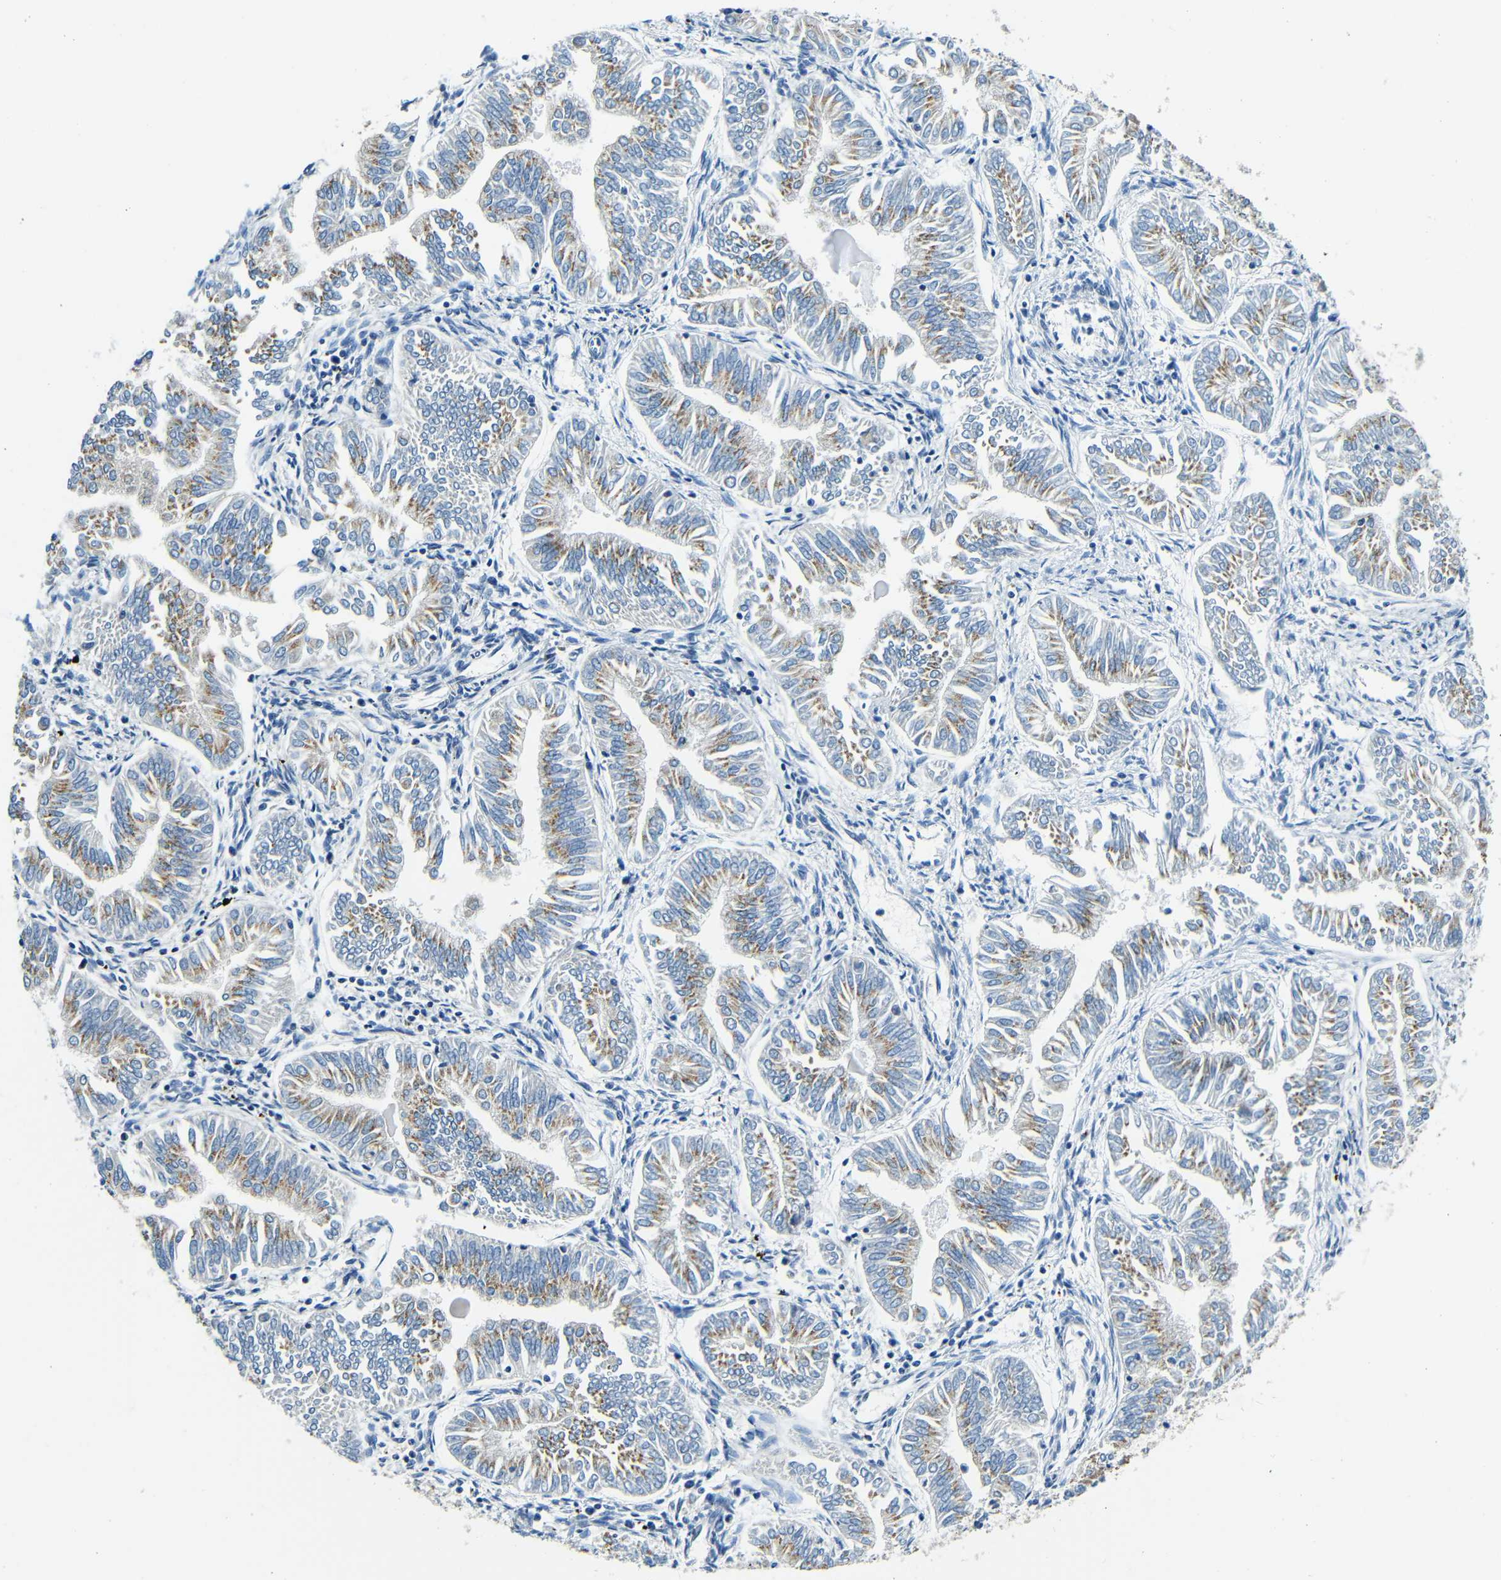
{"staining": {"intensity": "moderate", "quantity": ">75%", "location": "cytoplasmic/membranous"}, "tissue": "endometrial cancer", "cell_type": "Tumor cells", "image_type": "cancer", "snomed": [{"axis": "morphology", "description": "Adenocarcinoma, NOS"}, {"axis": "topography", "description": "Endometrium"}], "caption": "Human endometrial adenocarcinoma stained with a brown dye demonstrates moderate cytoplasmic/membranous positive staining in approximately >75% of tumor cells.", "gene": "USO1", "patient": {"sex": "female", "age": 53}}